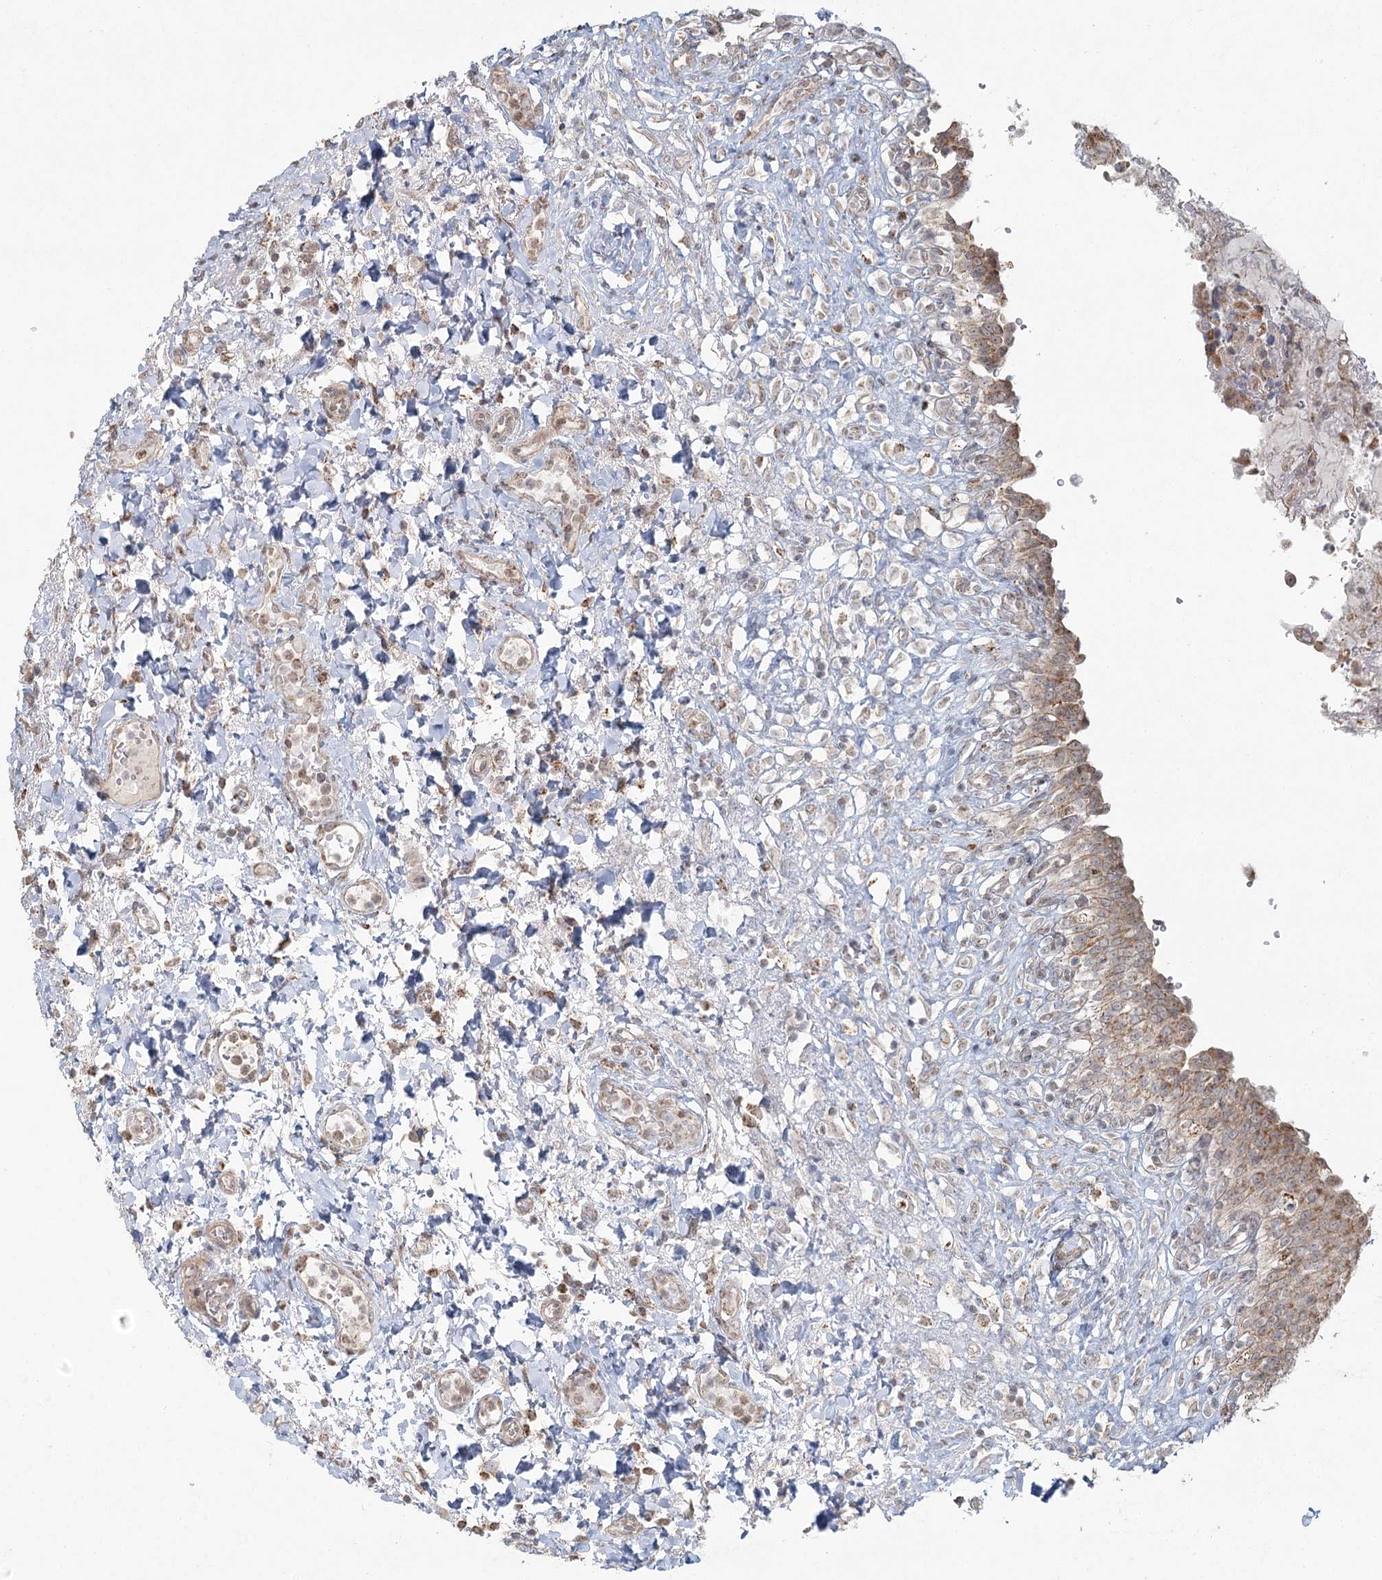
{"staining": {"intensity": "moderate", "quantity": ">75%", "location": "cytoplasmic/membranous,nuclear"}, "tissue": "urinary bladder", "cell_type": "Urothelial cells", "image_type": "normal", "snomed": [{"axis": "morphology", "description": "Urothelial carcinoma, High grade"}, {"axis": "topography", "description": "Urinary bladder"}], "caption": "IHC photomicrograph of unremarkable urinary bladder stained for a protein (brown), which displays medium levels of moderate cytoplasmic/membranous,nuclear positivity in about >75% of urothelial cells.", "gene": "LACTB", "patient": {"sex": "male", "age": 46}}